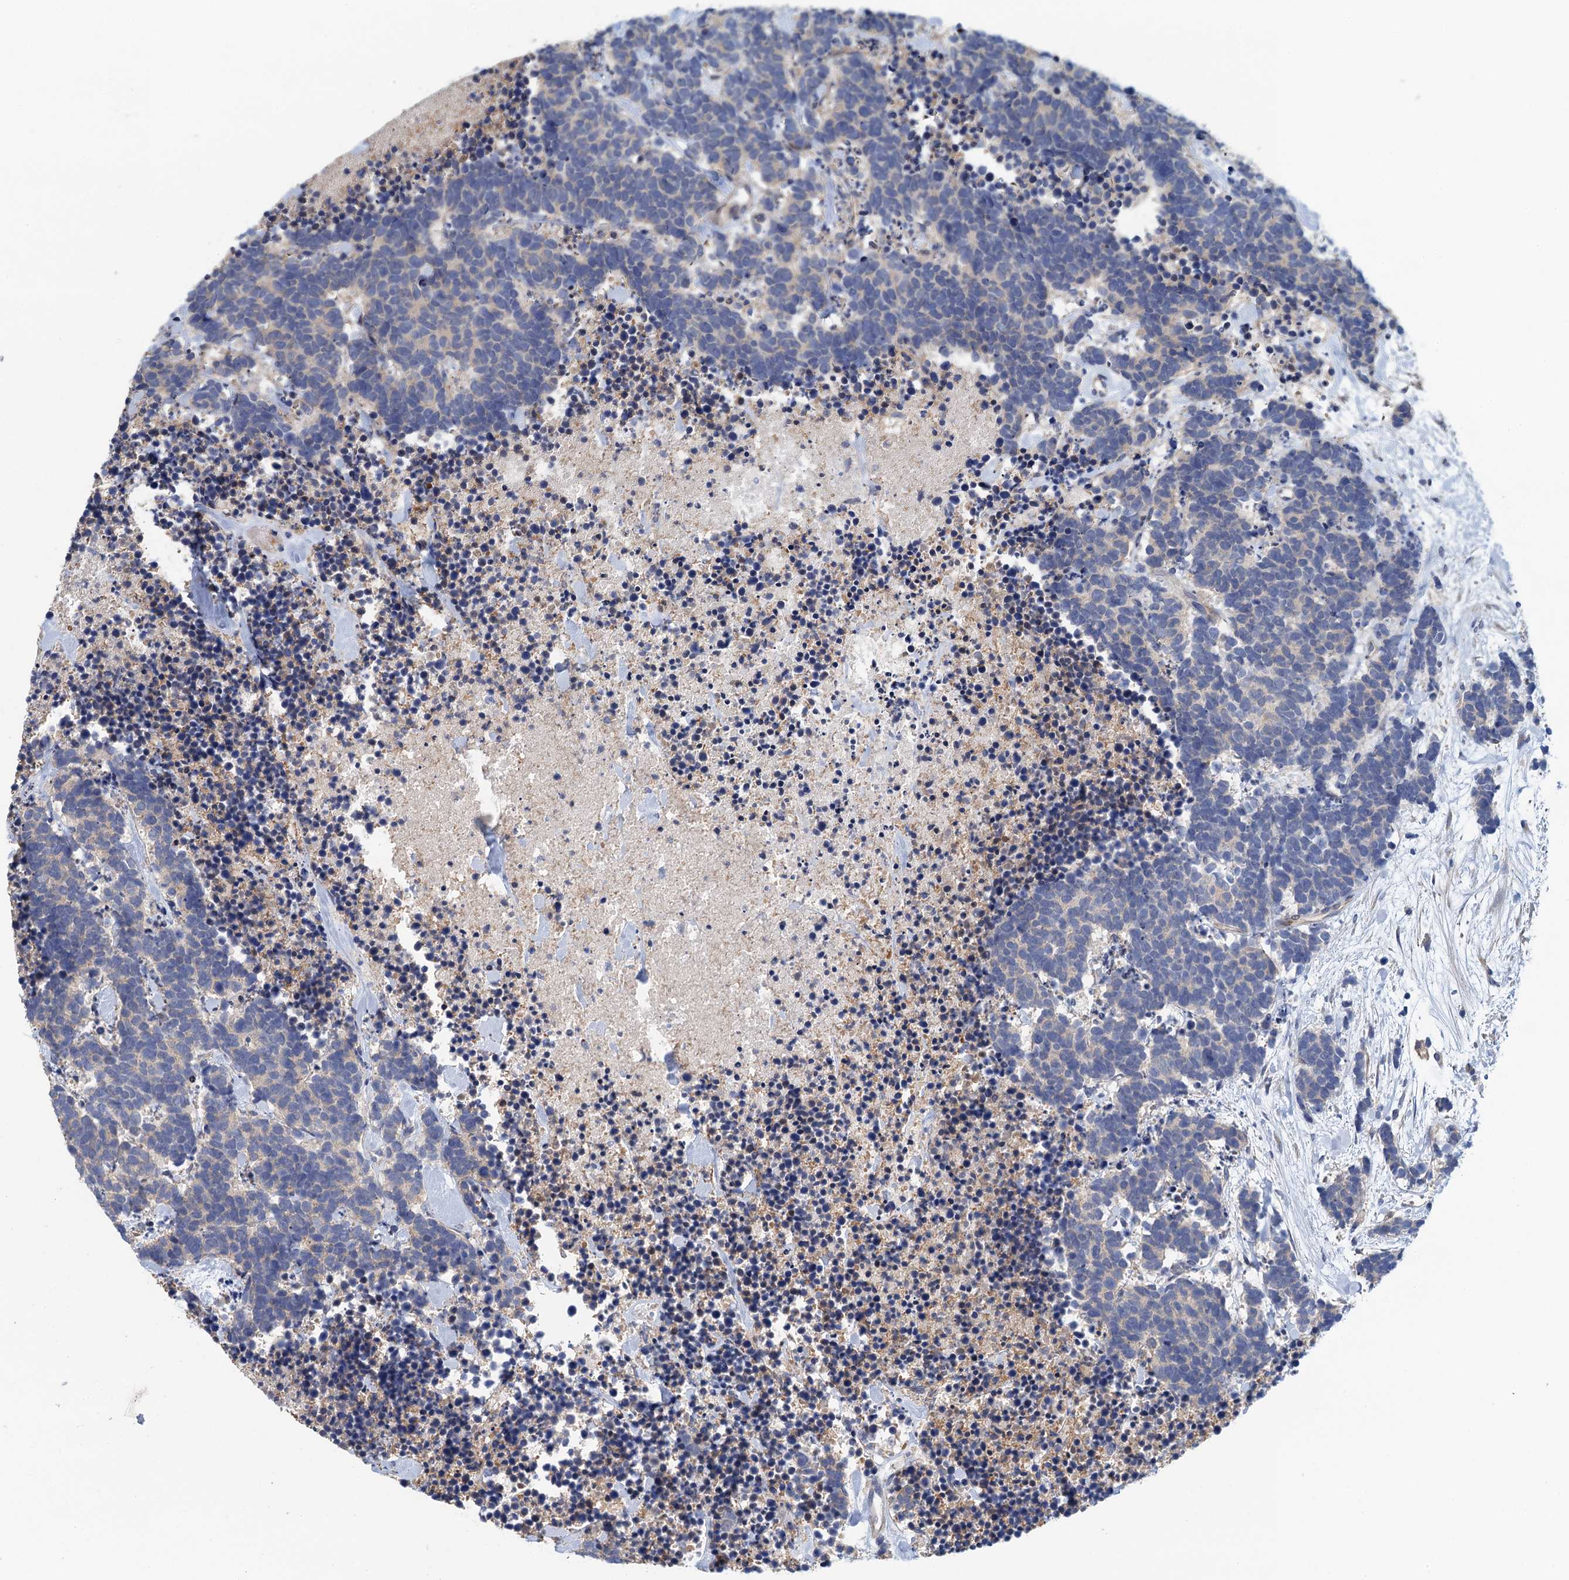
{"staining": {"intensity": "negative", "quantity": "none", "location": "none"}, "tissue": "carcinoid", "cell_type": "Tumor cells", "image_type": "cancer", "snomed": [{"axis": "morphology", "description": "Carcinoma, NOS"}, {"axis": "morphology", "description": "Carcinoid, malignant, NOS"}, {"axis": "topography", "description": "Prostate"}], "caption": "The histopathology image reveals no staining of tumor cells in carcinoma. (Stains: DAB (3,3'-diaminobenzidine) immunohistochemistry (IHC) with hematoxylin counter stain, Microscopy: brightfield microscopy at high magnification).", "gene": "RSAD2", "patient": {"sex": "male", "age": 57}}